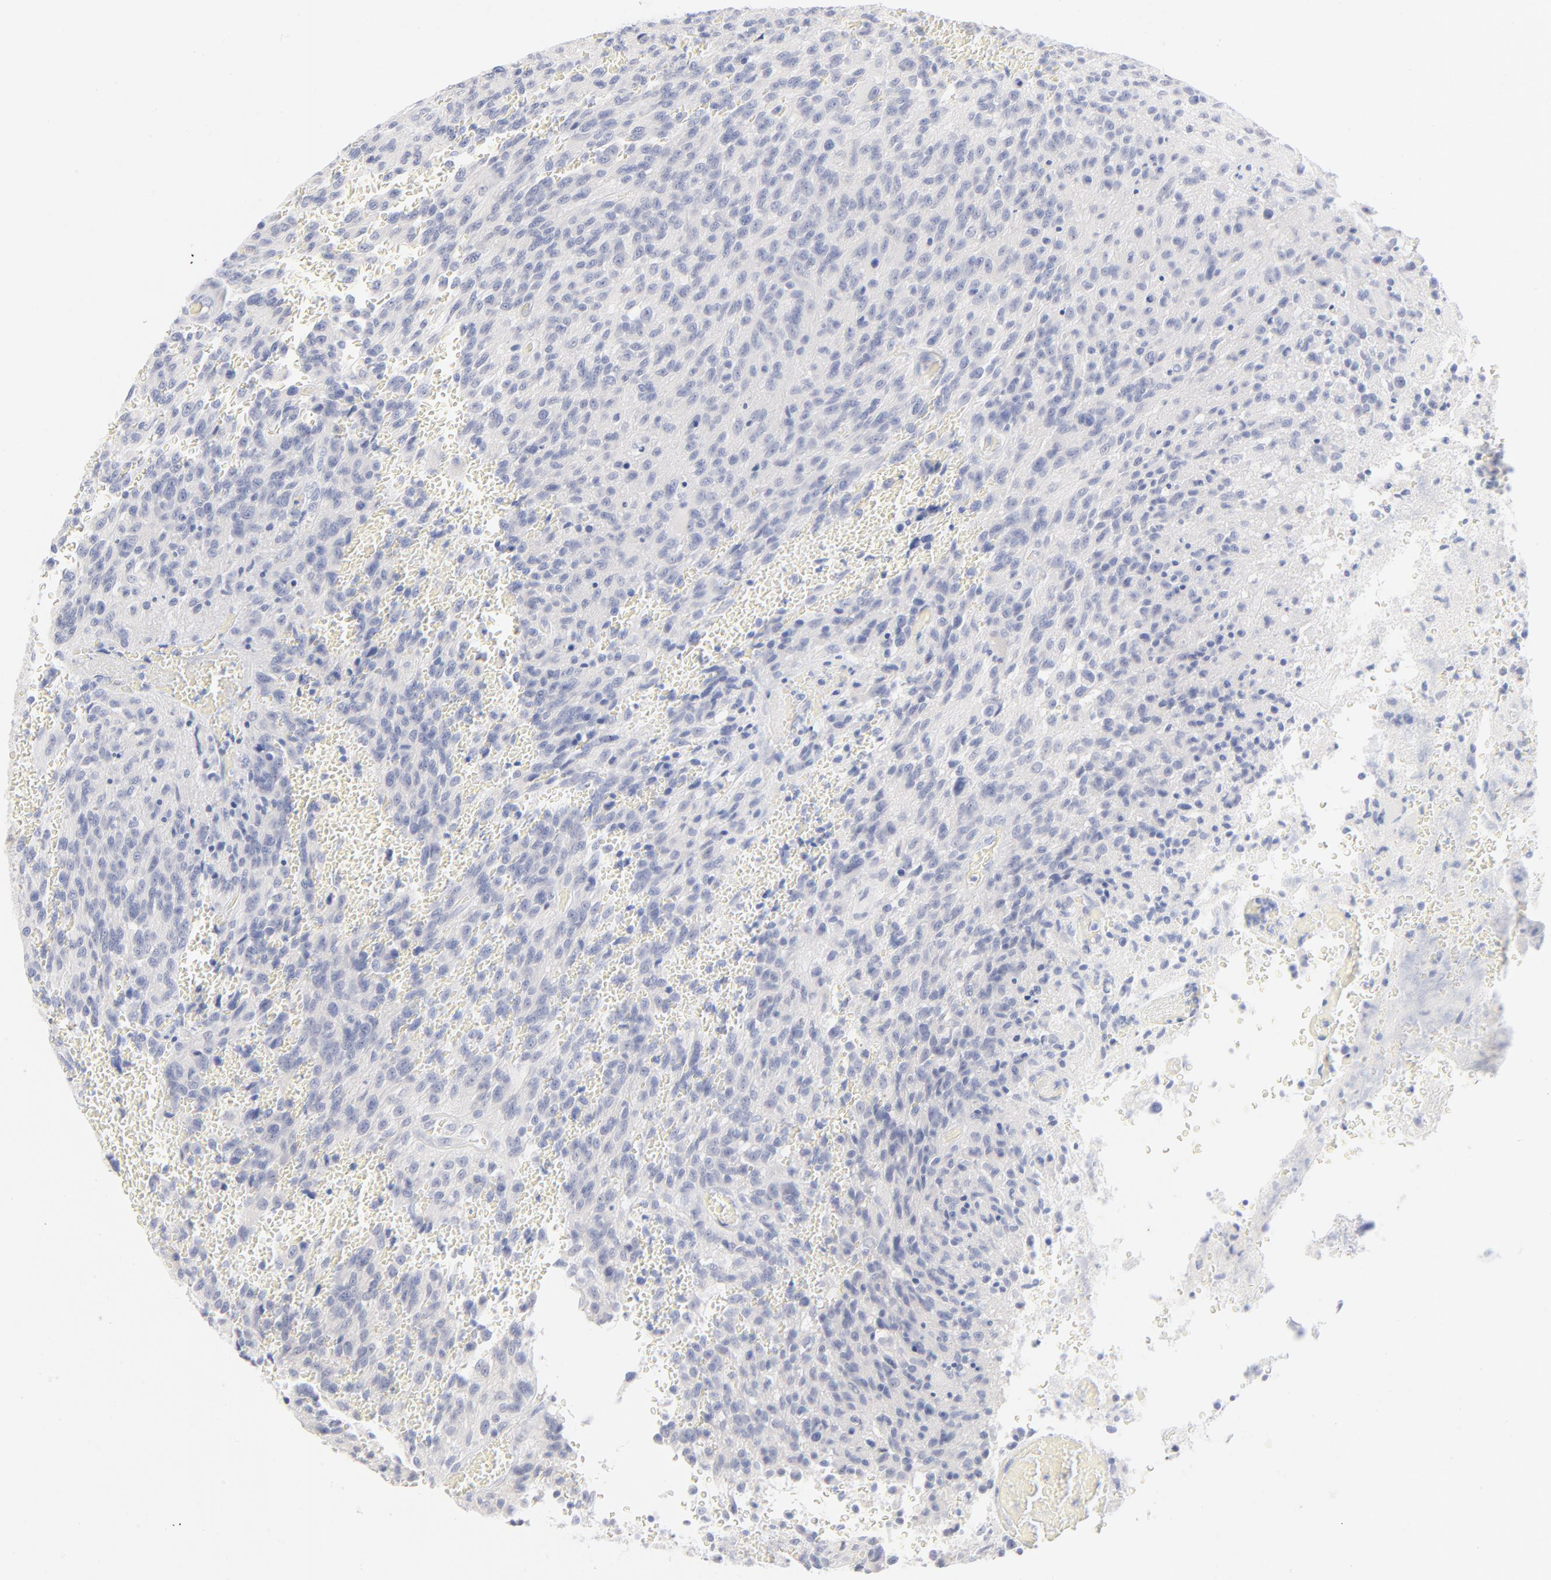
{"staining": {"intensity": "negative", "quantity": "none", "location": "none"}, "tissue": "glioma", "cell_type": "Tumor cells", "image_type": "cancer", "snomed": [{"axis": "morphology", "description": "Normal tissue, NOS"}, {"axis": "morphology", "description": "Glioma, malignant, High grade"}, {"axis": "topography", "description": "Cerebral cortex"}], "caption": "IHC histopathology image of neoplastic tissue: human high-grade glioma (malignant) stained with DAB exhibits no significant protein staining in tumor cells.", "gene": "ONECUT1", "patient": {"sex": "male", "age": 56}}